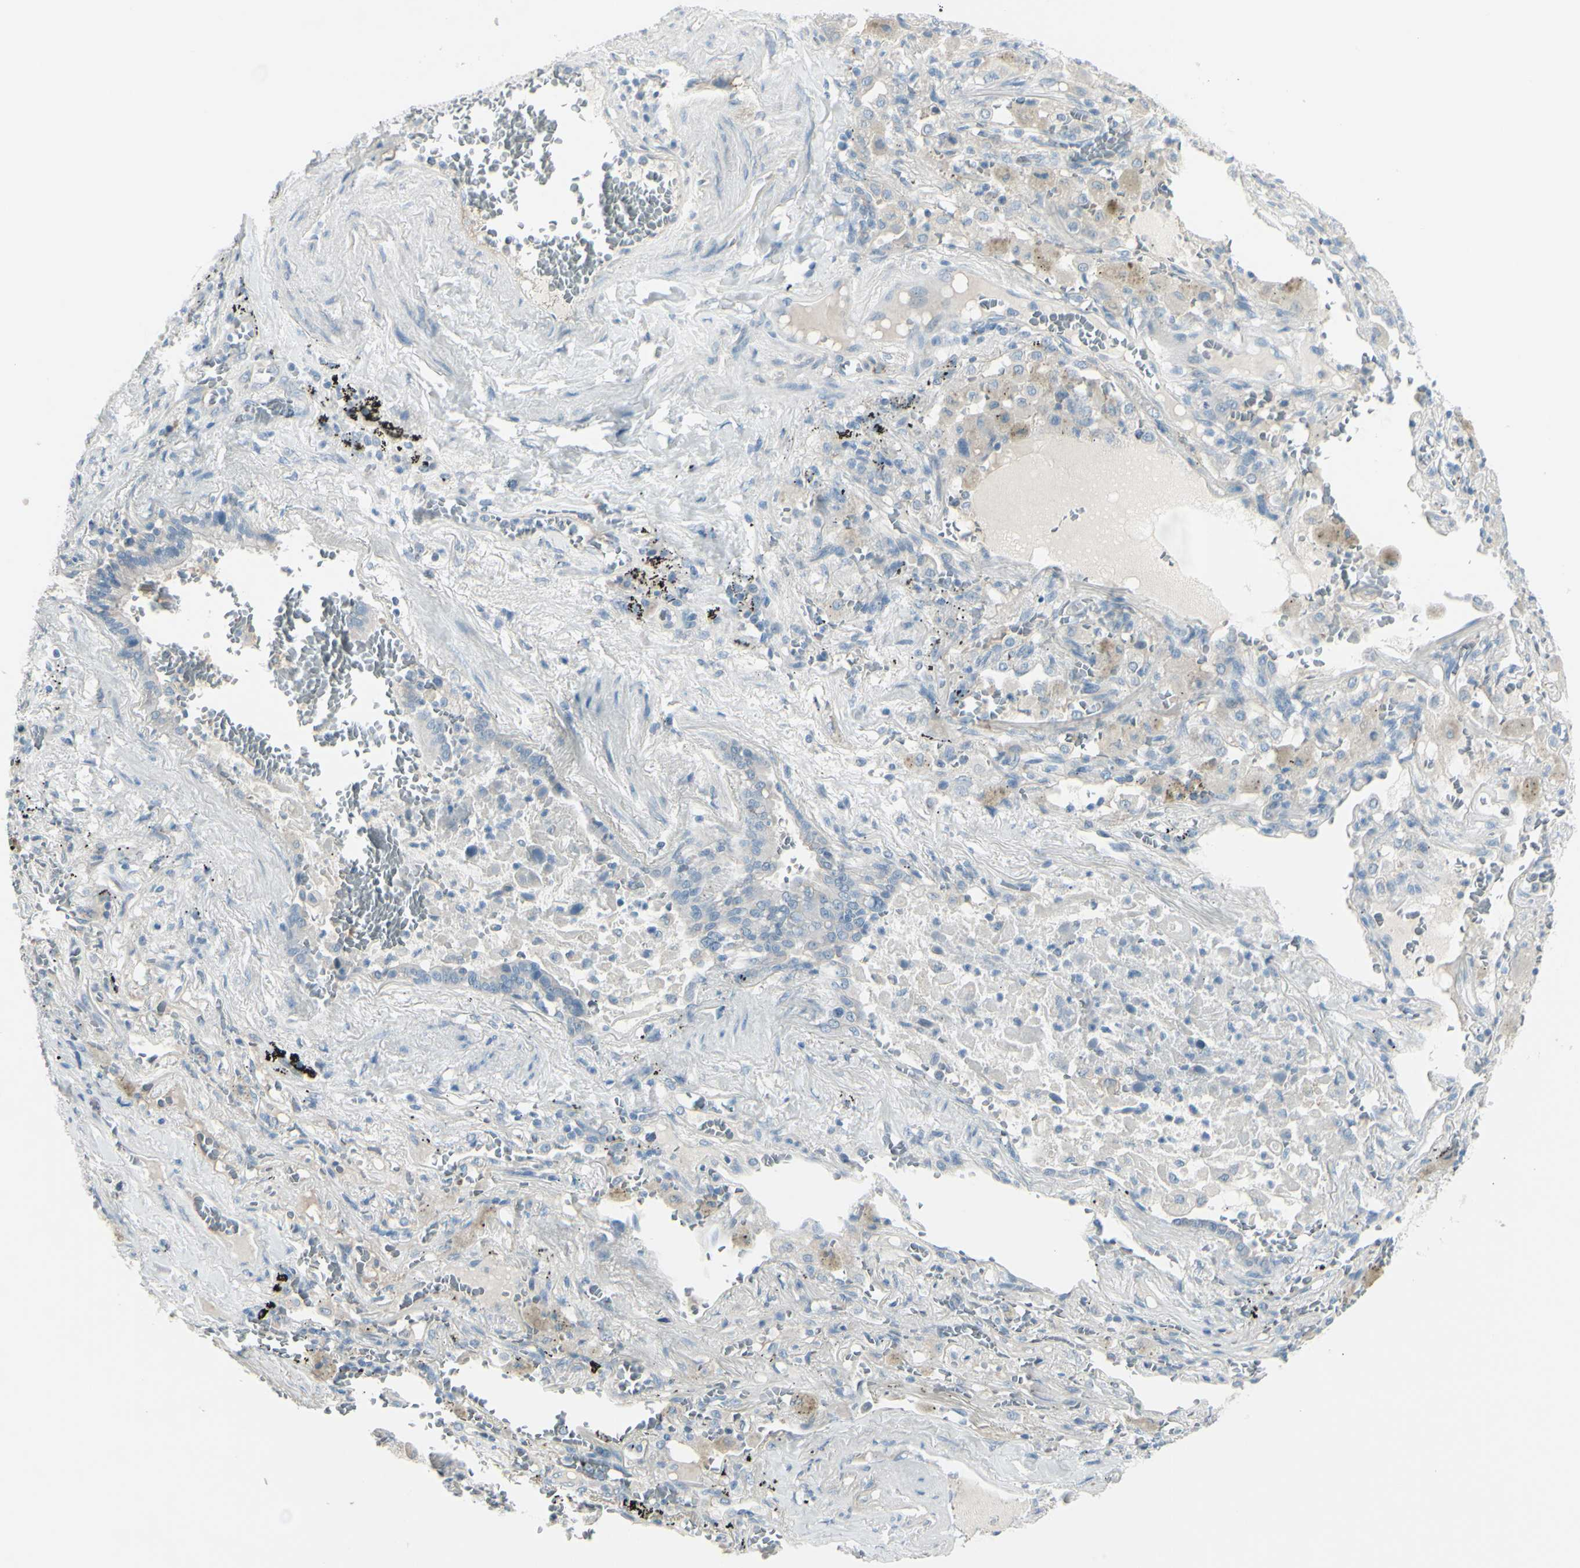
{"staining": {"intensity": "negative", "quantity": "none", "location": "none"}, "tissue": "lung cancer", "cell_type": "Tumor cells", "image_type": "cancer", "snomed": [{"axis": "morphology", "description": "Squamous cell carcinoma, NOS"}, {"axis": "topography", "description": "Lung"}], "caption": "This is an immunohistochemistry histopathology image of lung cancer. There is no expression in tumor cells.", "gene": "GPR34", "patient": {"sex": "male", "age": 57}}